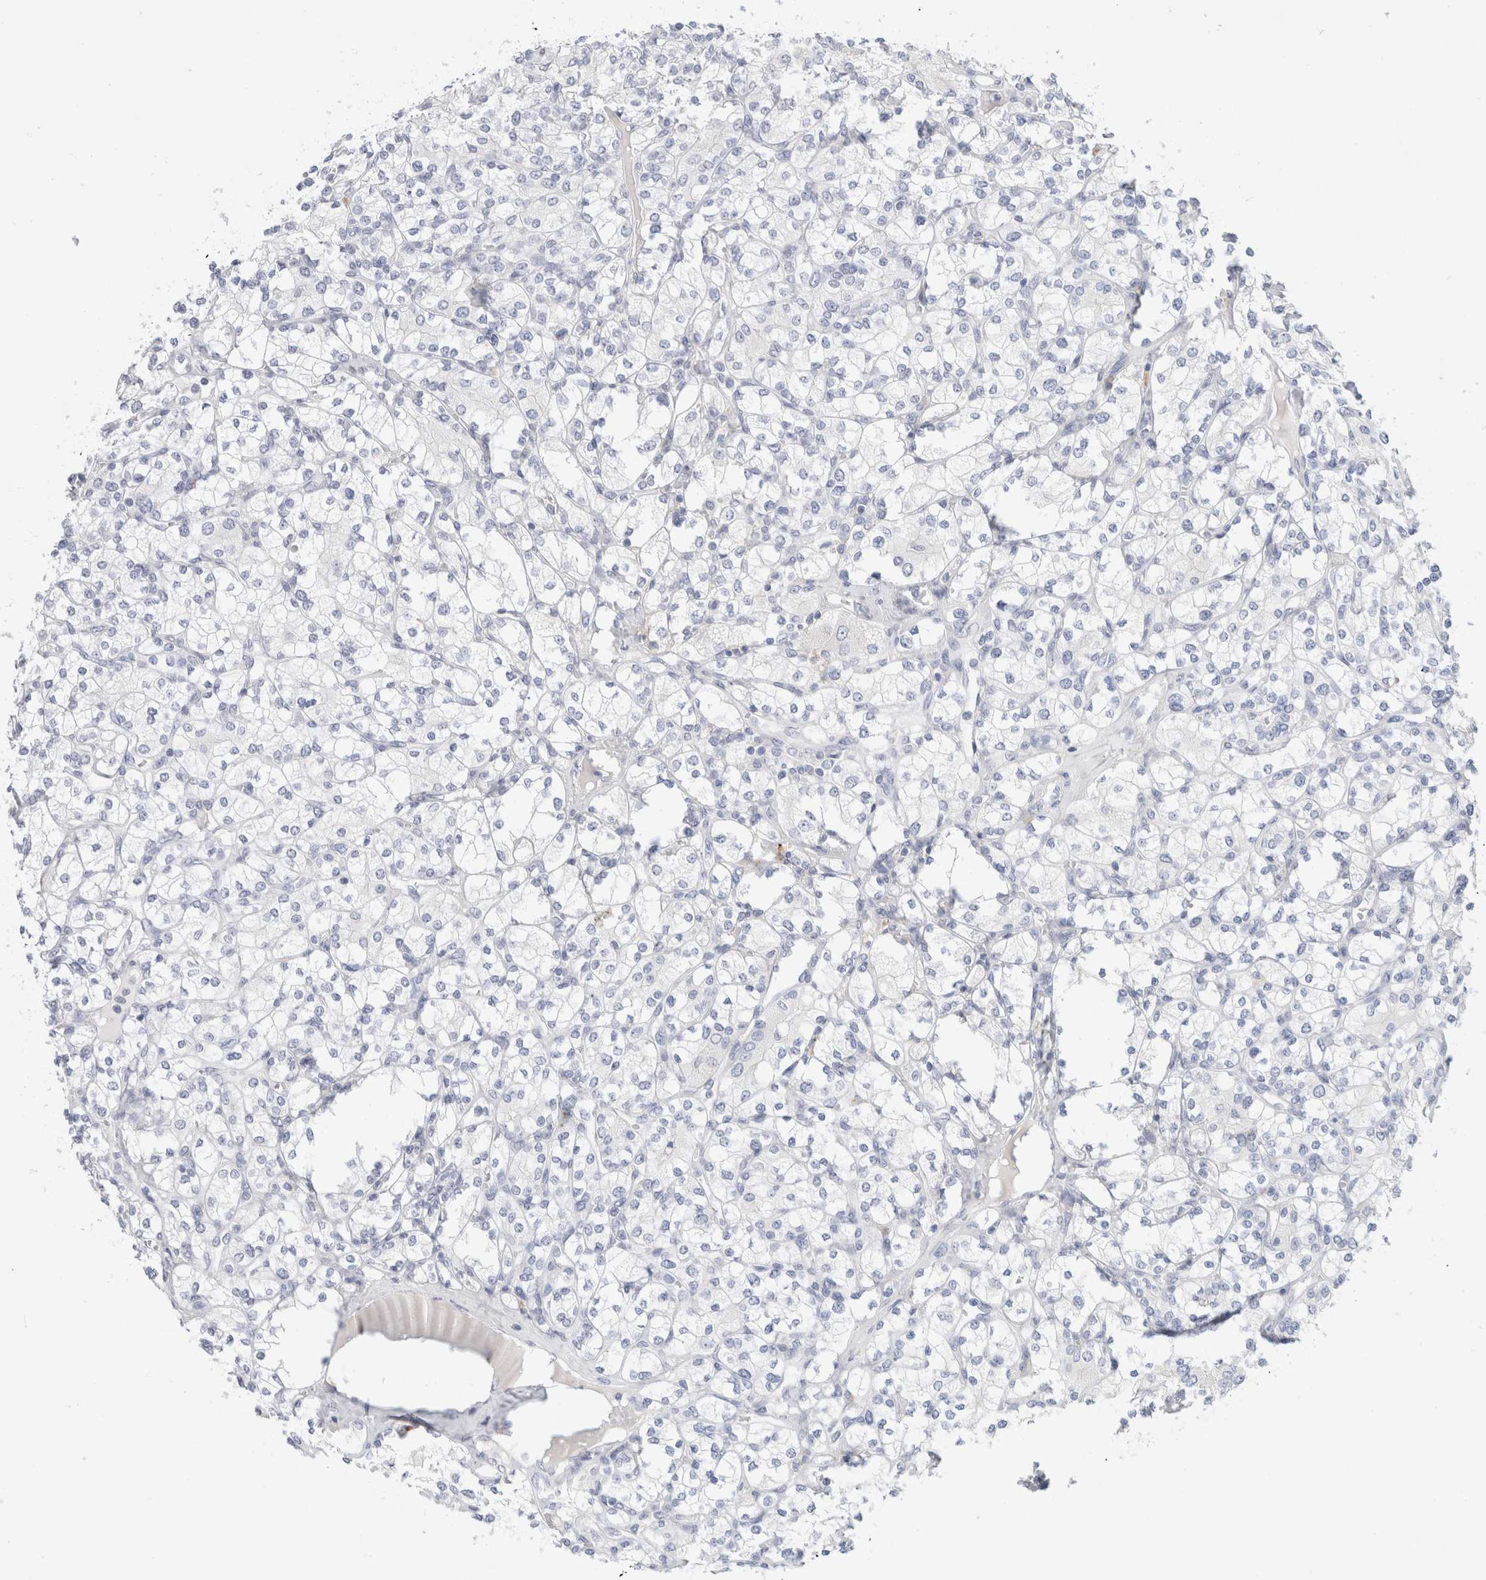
{"staining": {"intensity": "negative", "quantity": "none", "location": "none"}, "tissue": "renal cancer", "cell_type": "Tumor cells", "image_type": "cancer", "snomed": [{"axis": "morphology", "description": "Adenocarcinoma, NOS"}, {"axis": "topography", "description": "Kidney"}], "caption": "A high-resolution micrograph shows immunohistochemistry staining of renal adenocarcinoma, which shows no significant expression in tumor cells.", "gene": "GADD45G", "patient": {"sex": "male", "age": 77}}